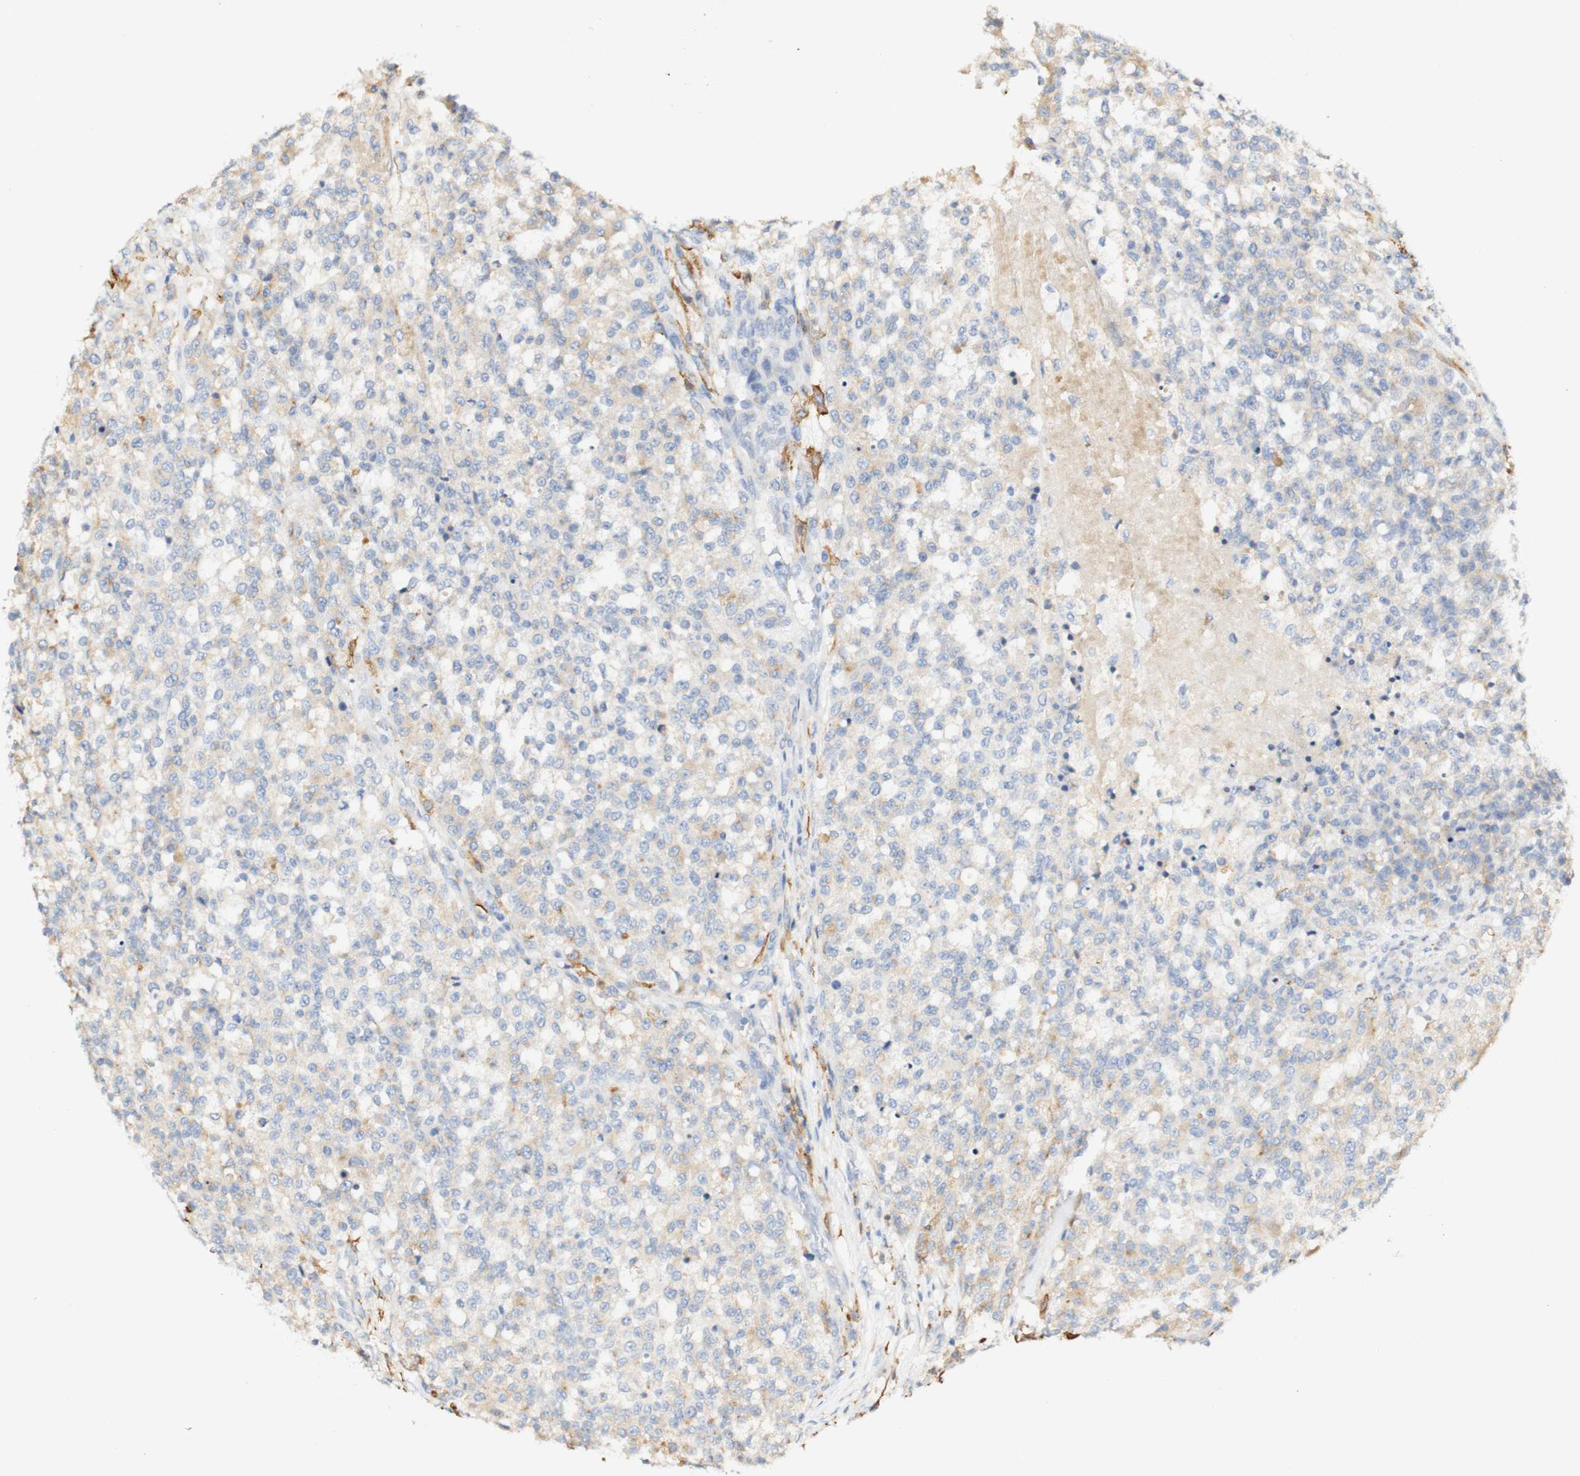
{"staining": {"intensity": "weak", "quantity": ">75%", "location": "cytoplasmic/membranous"}, "tissue": "testis cancer", "cell_type": "Tumor cells", "image_type": "cancer", "snomed": [{"axis": "morphology", "description": "Seminoma, NOS"}, {"axis": "topography", "description": "Testis"}], "caption": "Immunohistochemical staining of seminoma (testis) displays weak cytoplasmic/membranous protein positivity in approximately >75% of tumor cells. The staining was performed using DAB (3,3'-diaminobenzidine), with brown indicating positive protein expression. Nuclei are stained blue with hematoxylin.", "gene": "FCGRT", "patient": {"sex": "male", "age": 59}}